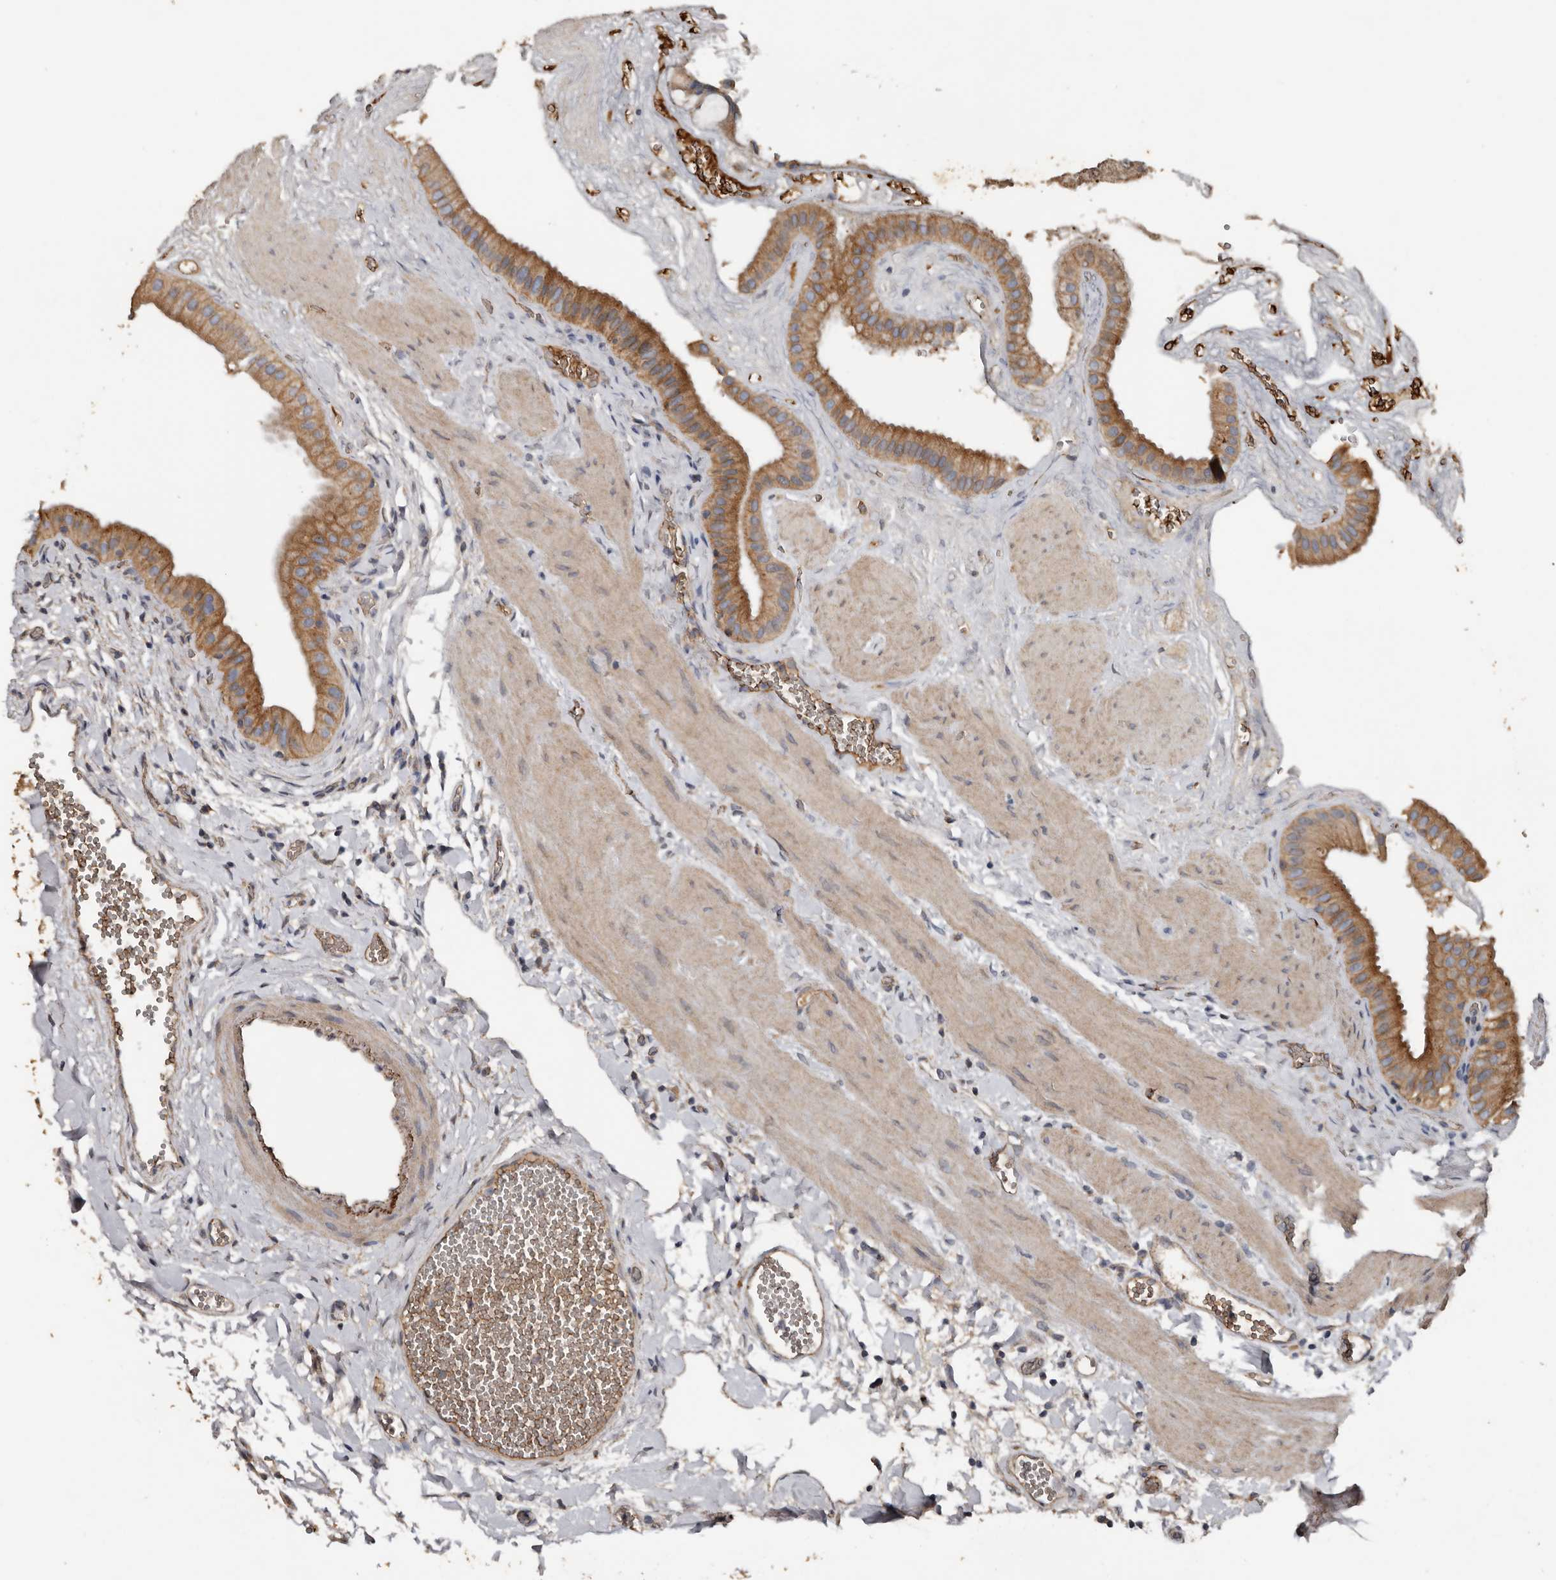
{"staining": {"intensity": "strong", "quantity": ">75%", "location": "cytoplasmic/membranous"}, "tissue": "gallbladder", "cell_type": "Glandular cells", "image_type": "normal", "snomed": [{"axis": "morphology", "description": "Normal tissue, NOS"}, {"axis": "topography", "description": "Gallbladder"}], "caption": "Immunohistochemical staining of benign human gallbladder demonstrates strong cytoplasmic/membranous protein positivity in about >75% of glandular cells.", "gene": "HYAL4", "patient": {"sex": "male", "age": 55}}